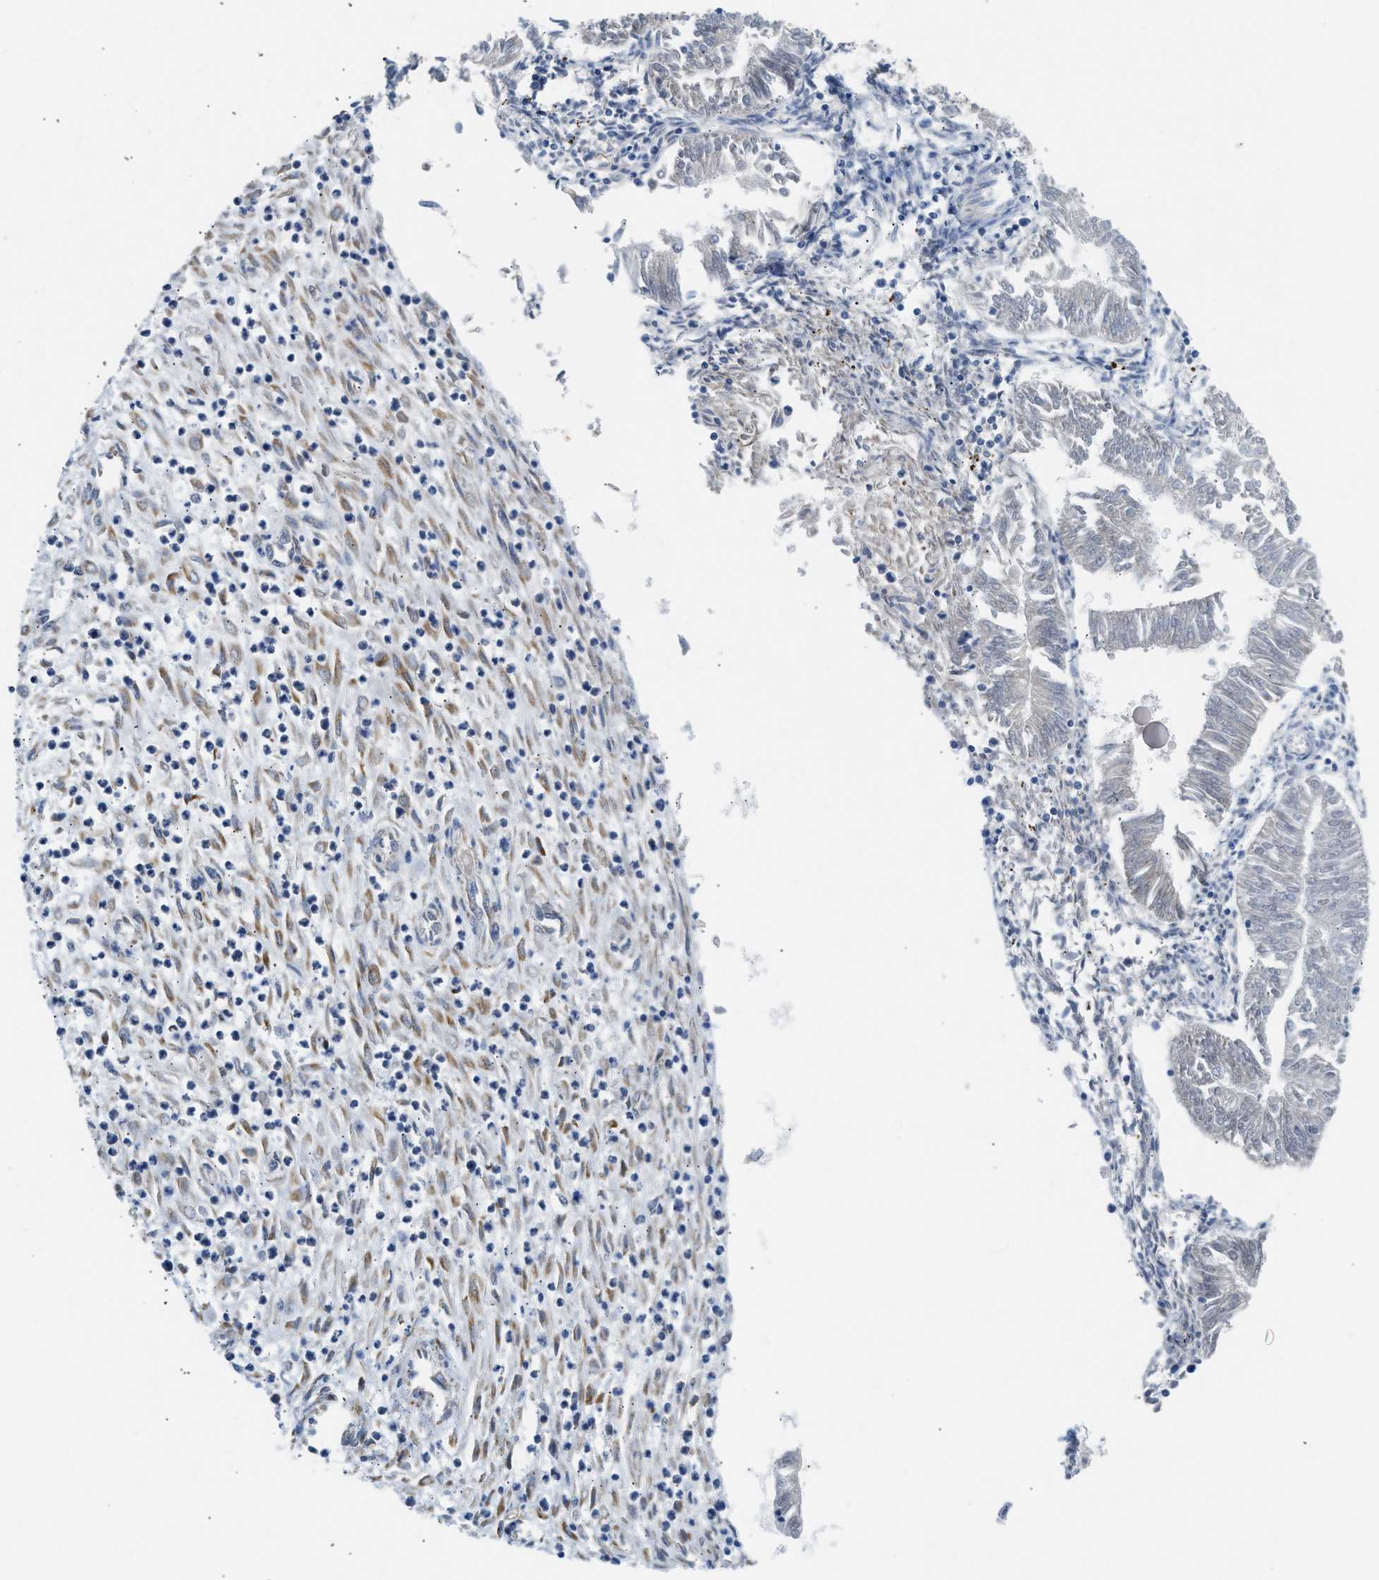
{"staining": {"intensity": "negative", "quantity": "none", "location": "none"}, "tissue": "endometrial cancer", "cell_type": "Tumor cells", "image_type": "cancer", "snomed": [{"axis": "morphology", "description": "Adenocarcinoma, NOS"}, {"axis": "topography", "description": "Endometrium"}], "caption": "IHC of endometrial cancer shows no positivity in tumor cells. The staining is performed using DAB (3,3'-diaminobenzidine) brown chromogen with nuclei counter-stained in using hematoxylin.", "gene": "KCNC2", "patient": {"sex": "female", "age": 53}}